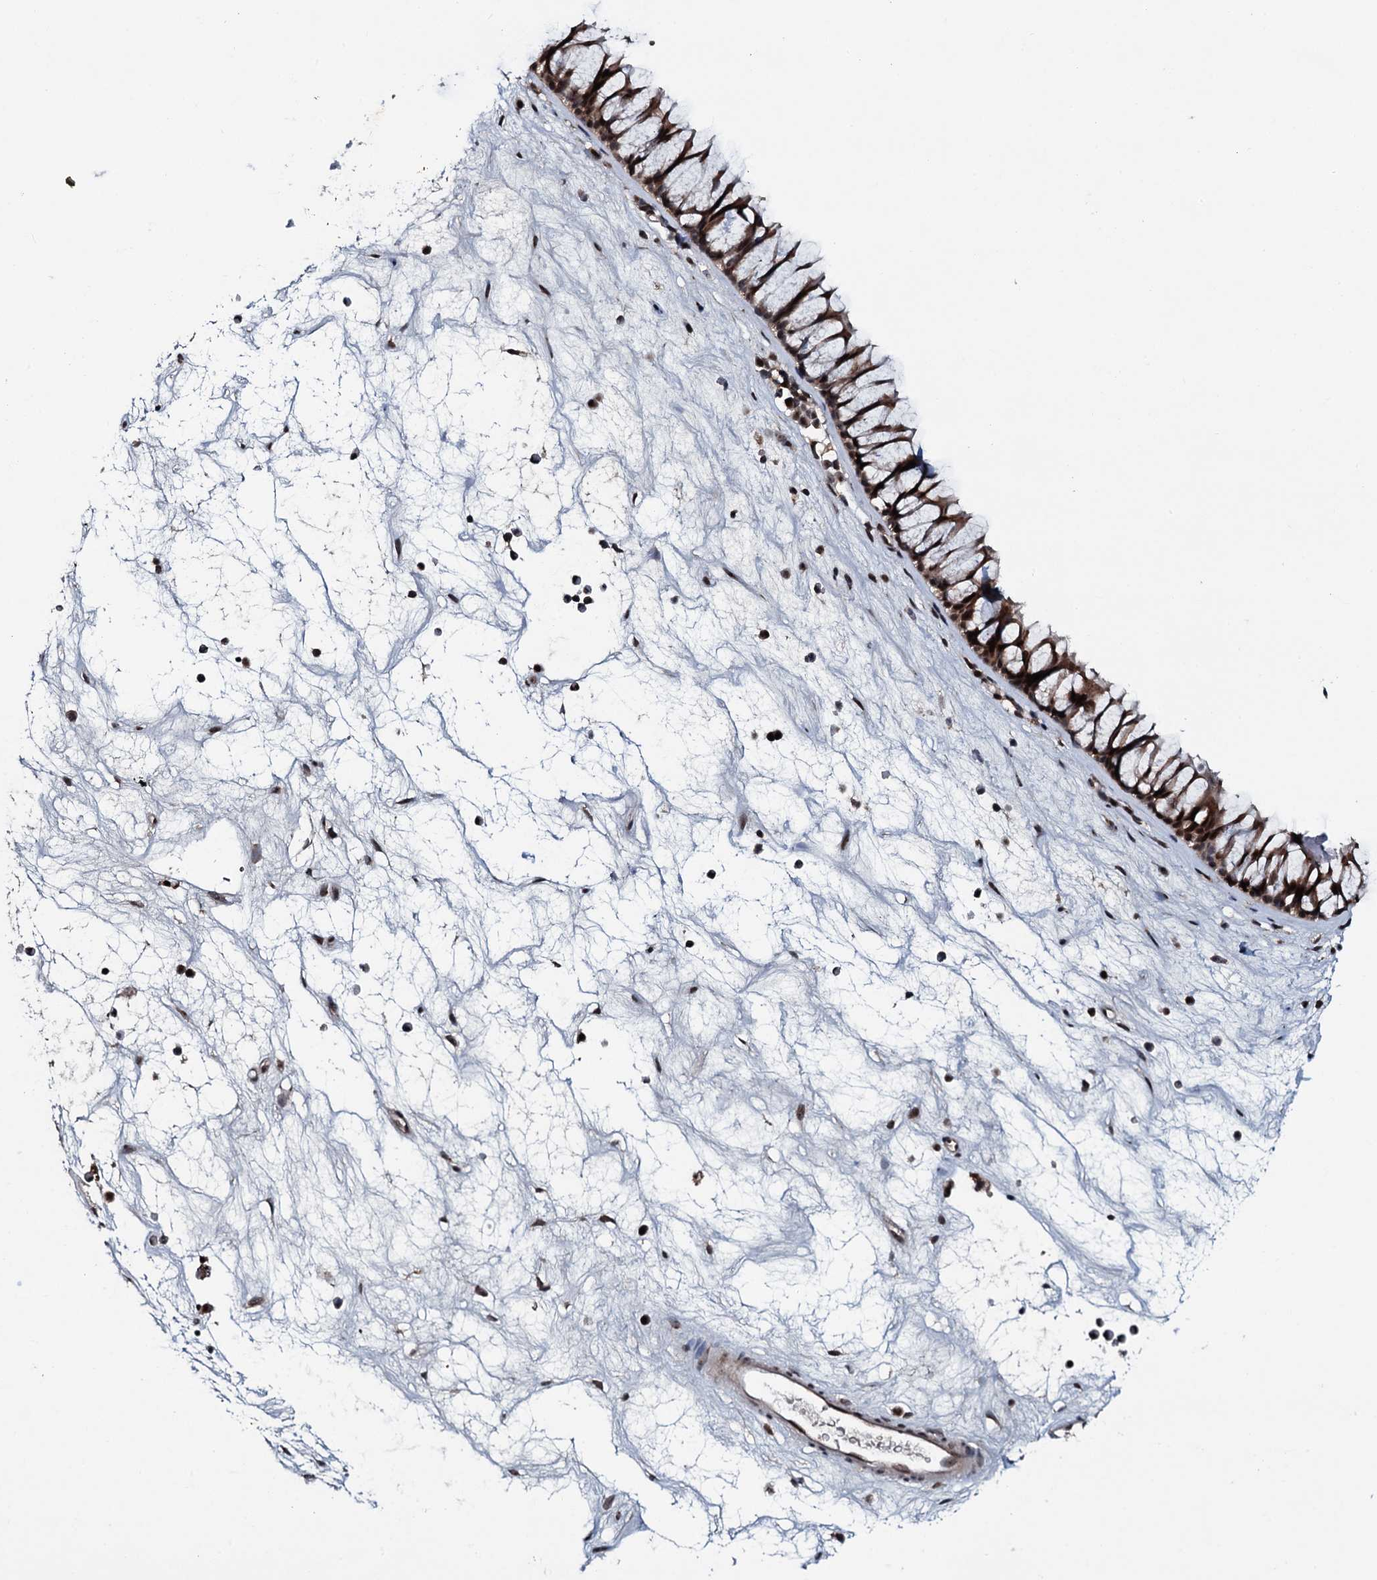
{"staining": {"intensity": "moderate", "quantity": ">75%", "location": "cytoplasmic/membranous"}, "tissue": "nasopharynx", "cell_type": "Respiratory epithelial cells", "image_type": "normal", "snomed": [{"axis": "morphology", "description": "Normal tissue, NOS"}, {"axis": "morphology", "description": "Inflammation, NOS"}, {"axis": "morphology", "description": "Malignant melanoma, Metastatic site"}, {"axis": "topography", "description": "Nasopharynx"}], "caption": "Approximately >75% of respiratory epithelial cells in unremarkable human nasopharynx show moderate cytoplasmic/membranous protein staining as visualized by brown immunohistochemical staining.", "gene": "HDDC3", "patient": {"sex": "male", "age": 70}}